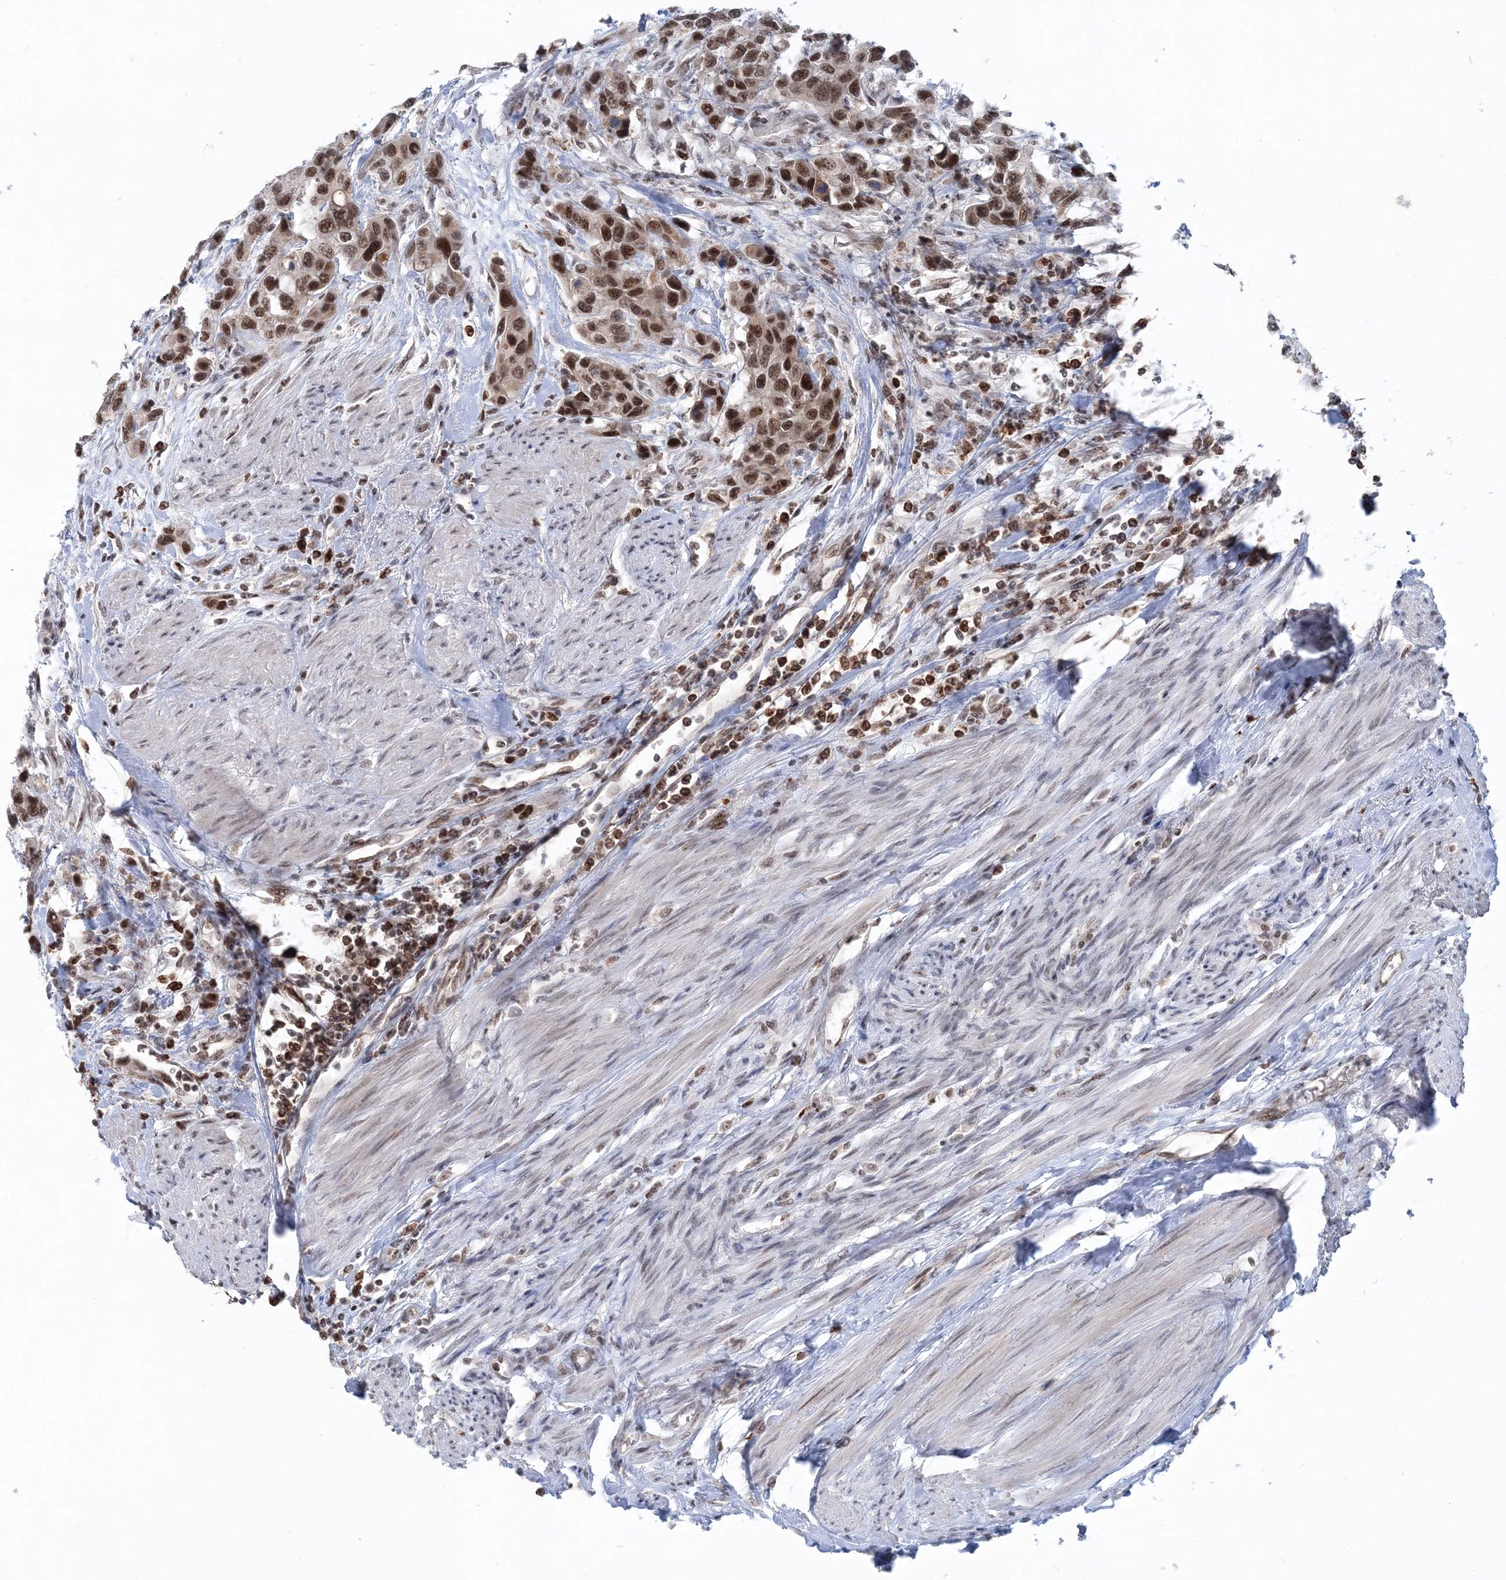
{"staining": {"intensity": "moderate", "quantity": ">75%", "location": "nuclear"}, "tissue": "urothelial cancer", "cell_type": "Tumor cells", "image_type": "cancer", "snomed": [{"axis": "morphology", "description": "Normal tissue, NOS"}, {"axis": "morphology", "description": "Urothelial carcinoma, High grade"}, {"axis": "topography", "description": "Vascular tissue"}, {"axis": "topography", "description": "Urinary bladder"}], "caption": "The image demonstrates staining of urothelial cancer, revealing moderate nuclear protein positivity (brown color) within tumor cells.", "gene": "PDS5A", "patient": {"sex": "female", "age": 56}}